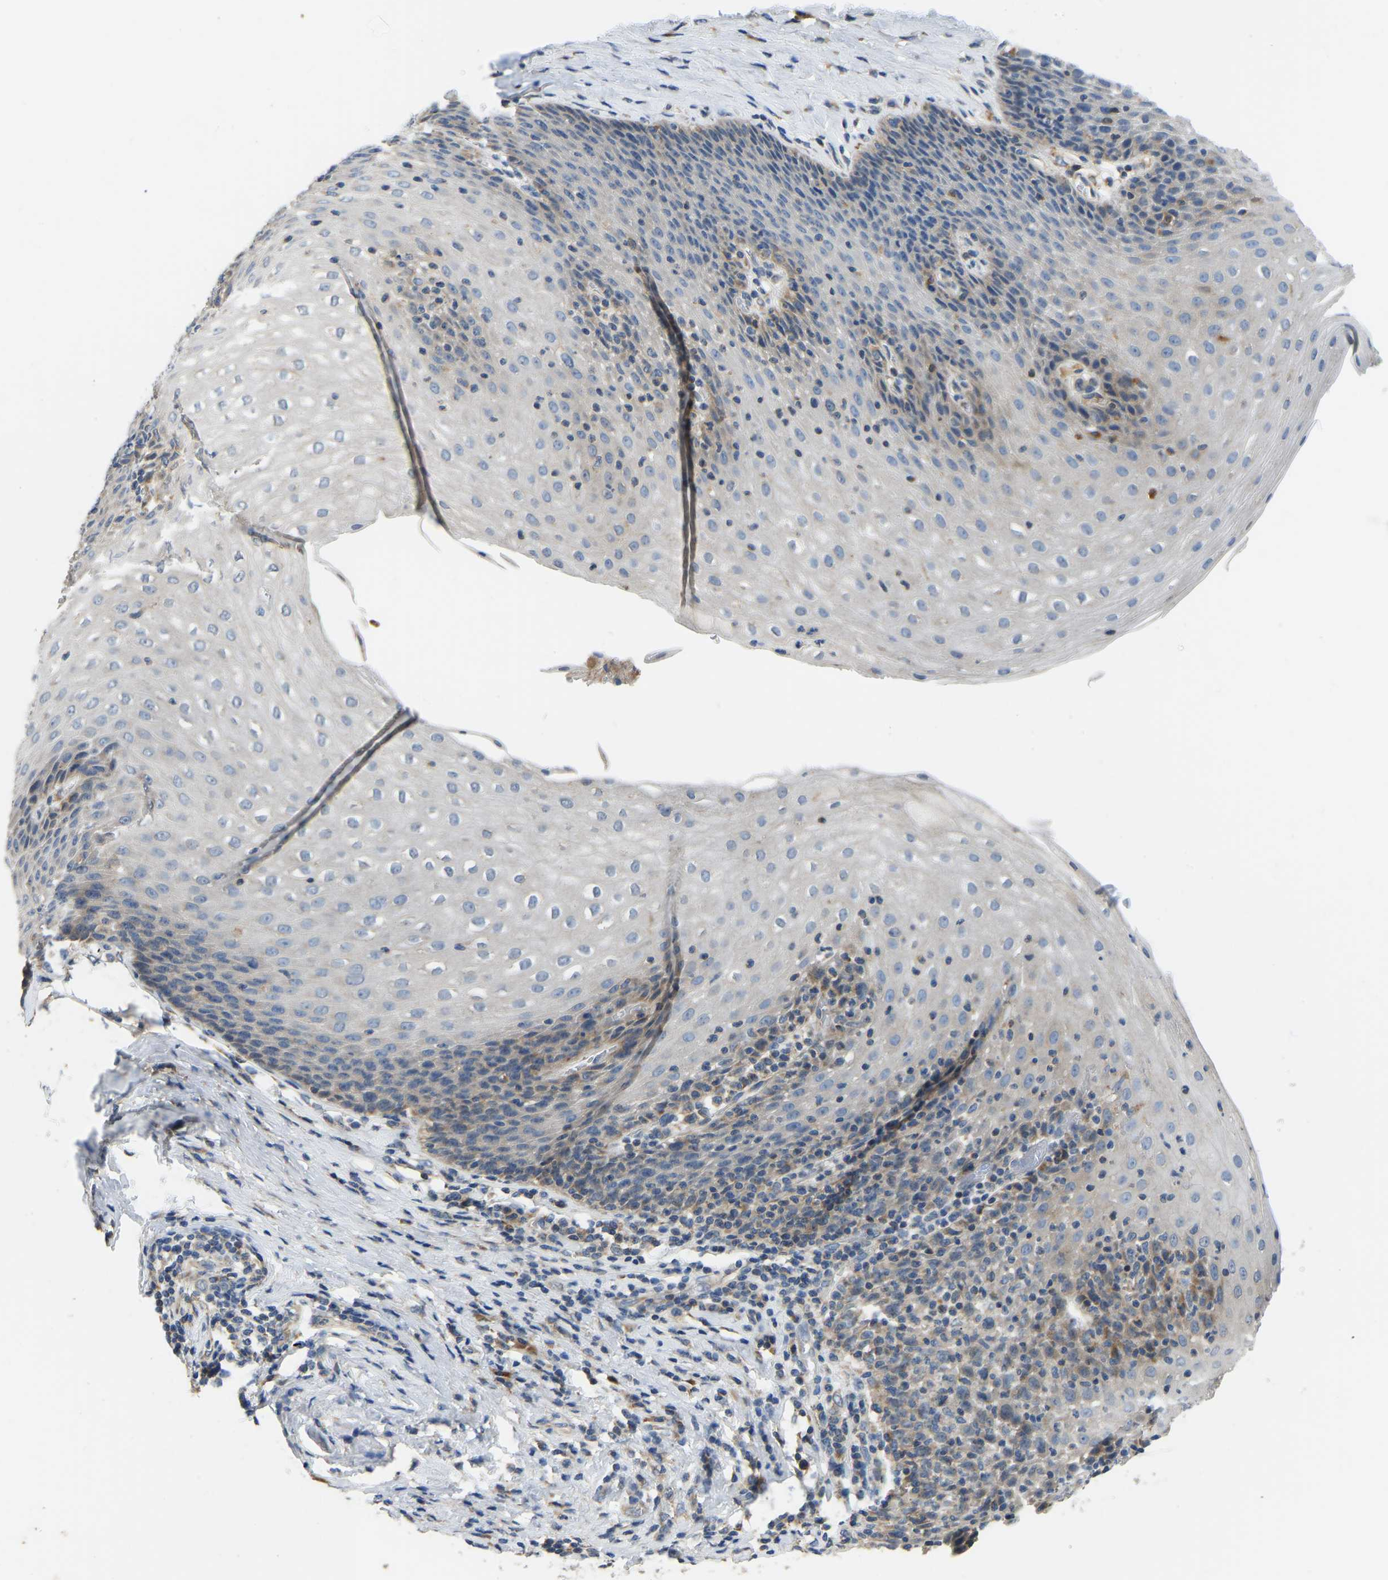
{"staining": {"intensity": "moderate", "quantity": "<25%", "location": "cytoplasmic/membranous"}, "tissue": "esophagus", "cell_type": "Squamous epithelial cells", "image_type": "normal", "snomed": [{"axis": "morphology", "description": "Normal tissue, NOS"}, {"axis": "topography", "description": "Esophagus"}], "caption": "Normal esophagus reveals moderate cytoplasmic/membranous staining in approximately <25% of squamous epithelial cells.", "gene": "RBP1", "patient": {"sex": "female", "age": 61}}